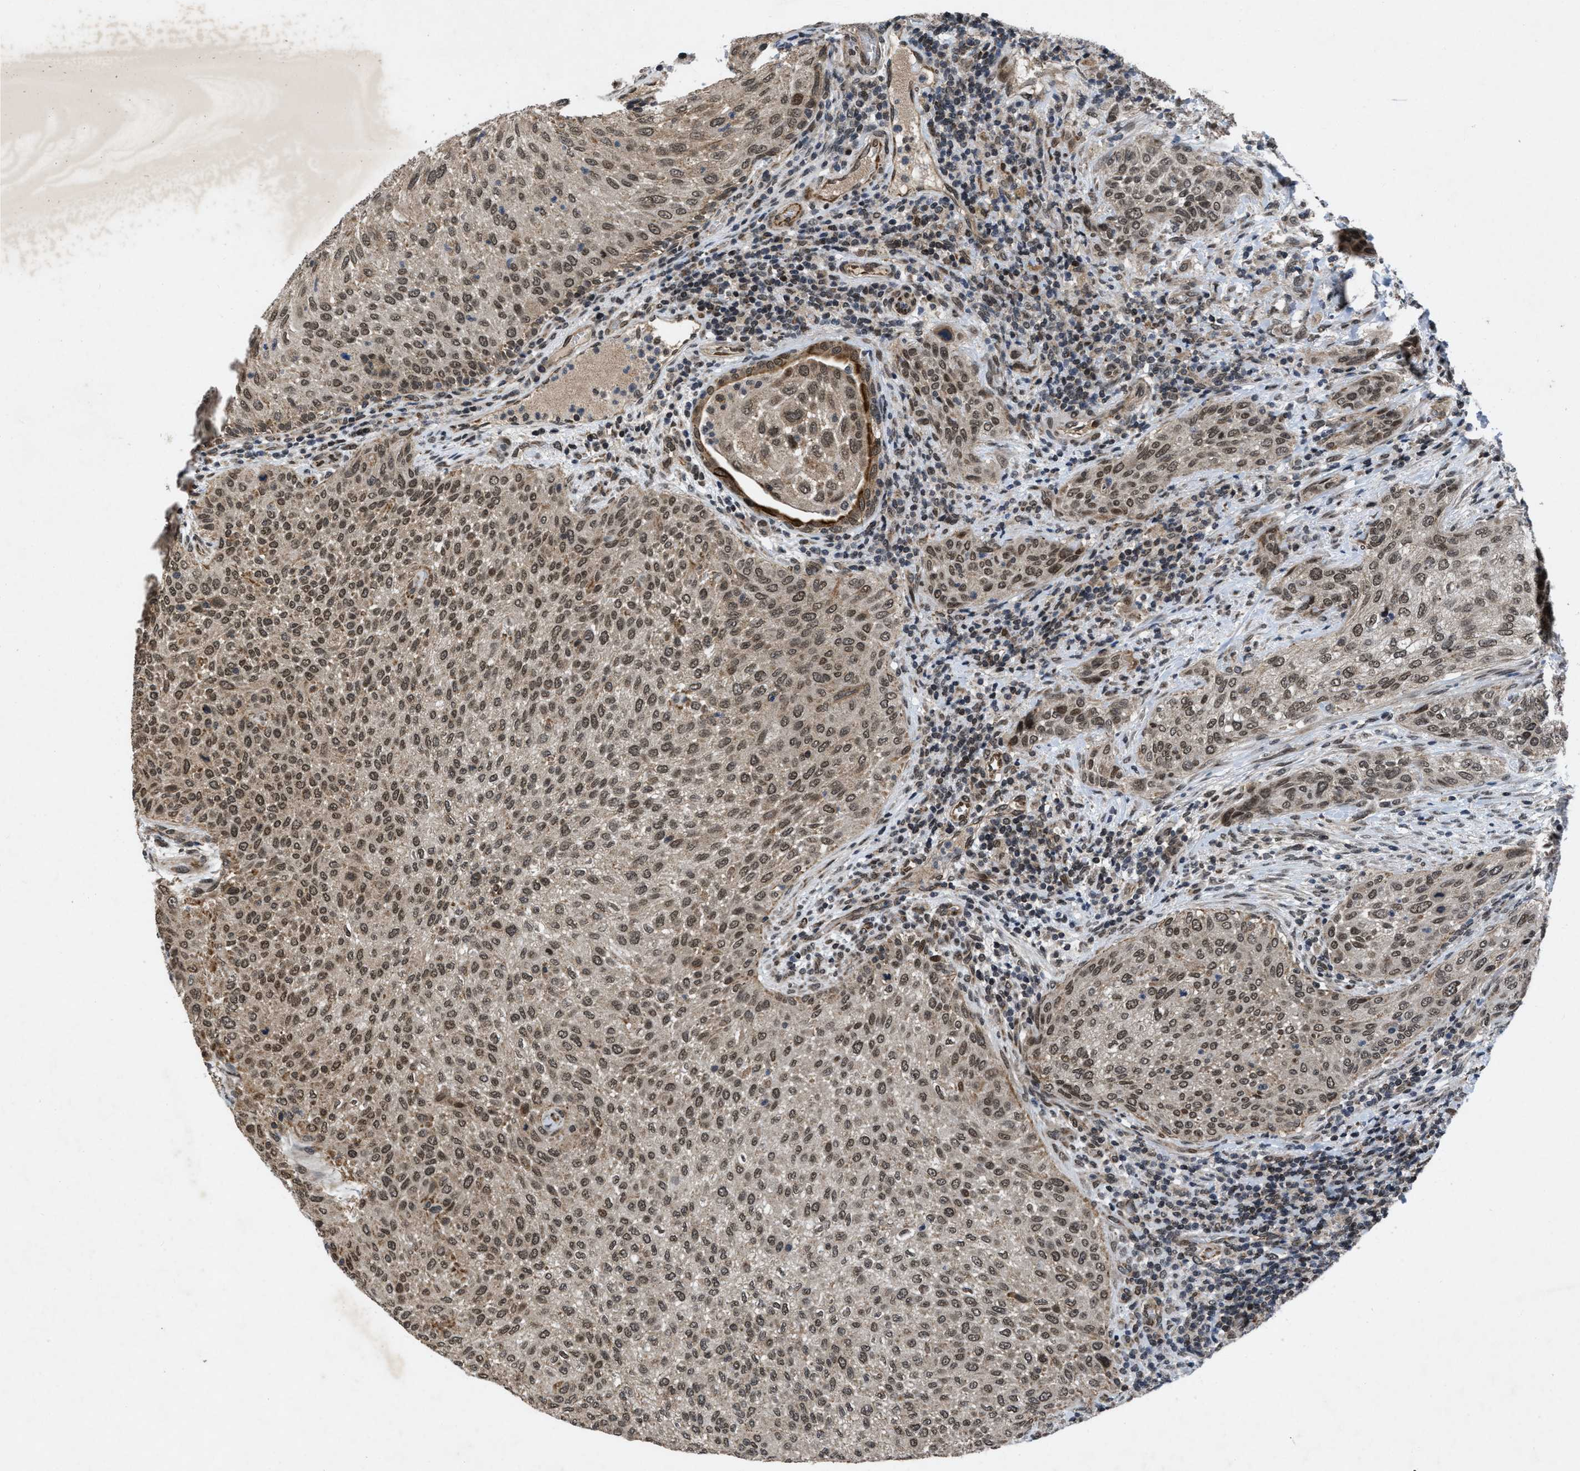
{"staining": {"intensity": "moderate", "quantity": ">75%", "location": "nuclear"}, "tissue": "urothelial cancer", "cell_type": "Tumor cells", "image_type": "cancer", "snomed": [{"axis": "morphology", "description": "Urothelial carcinoma, Low grade"}, {"axis": "morphology", "description": "Urothelial carcinoma, High grade"}, {"axis": "topography", "description": "Urinary bladder"}], "caption": "Brown immunohistochemical staining in urothelial carcinoma (low-grade) reveals moderate nuclear positivity in approximately >75% of tumor cells. Using DAB (3,3'-diaminobenzidine) (brown) and hematoxylin (blue) stains, captured at high magnification using brightfield microscopy.", "gene": "ZNHIT1", "patient": {"sex": "male", "age": 35}}